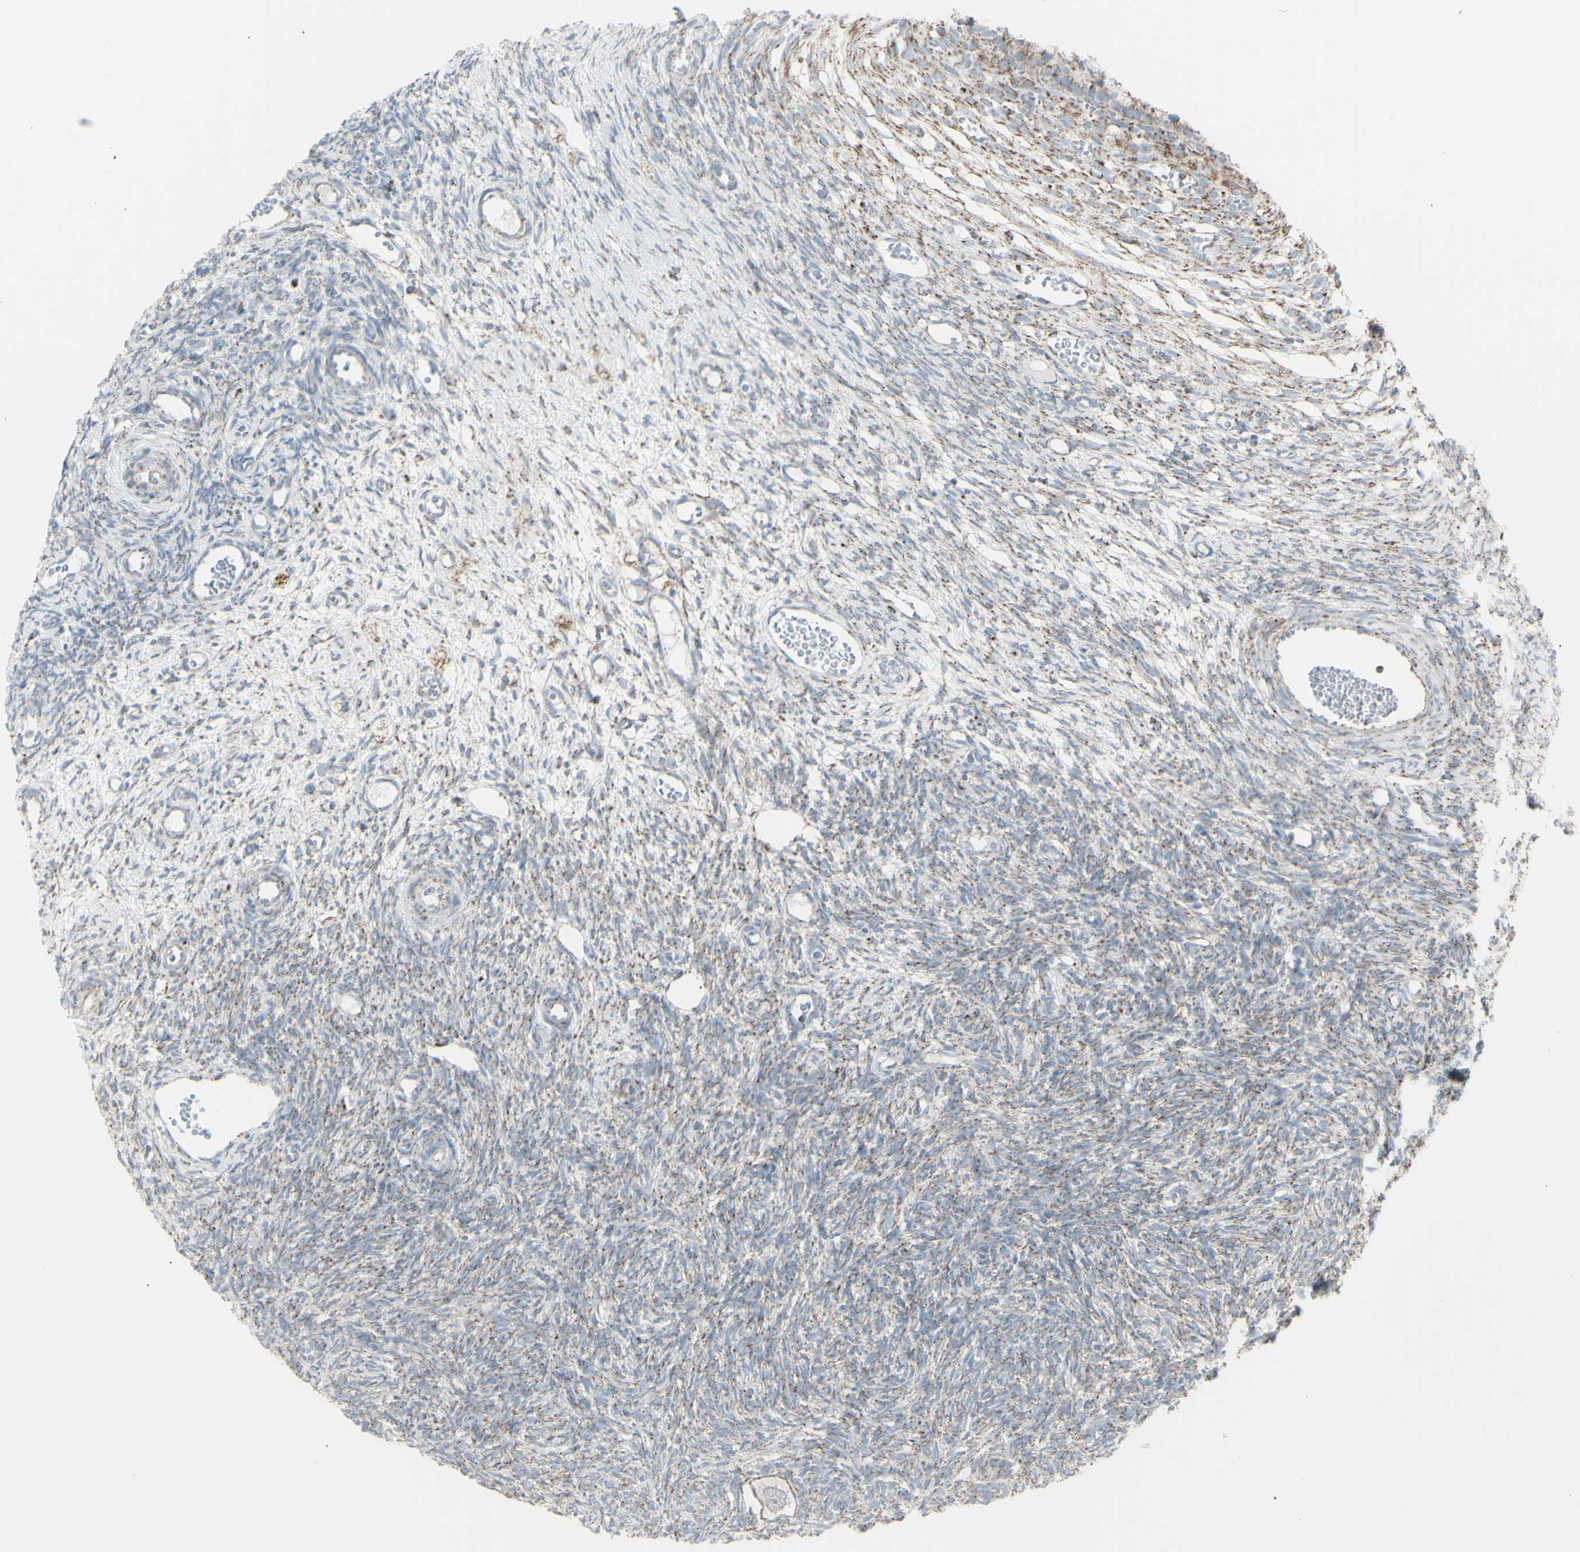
{"staining": {"intensity": "negative", "quantity": "none", "location": "none"}, "tissue": "ovary", "cell_type": "Follicle cells", "image_type": "normal", "snomed": [{"axis": "morphology", "description": "Normal tissue, NOS"}, {"axis": "topography", "description": "Ovary"}], "caption": "There is no significant staining in follicle cells of ovary. (DAB immunohistochemistry with hematoxylin counter stain).", "gene": "PLGRKT", "patient": {"sex": "female", "age": 35}}